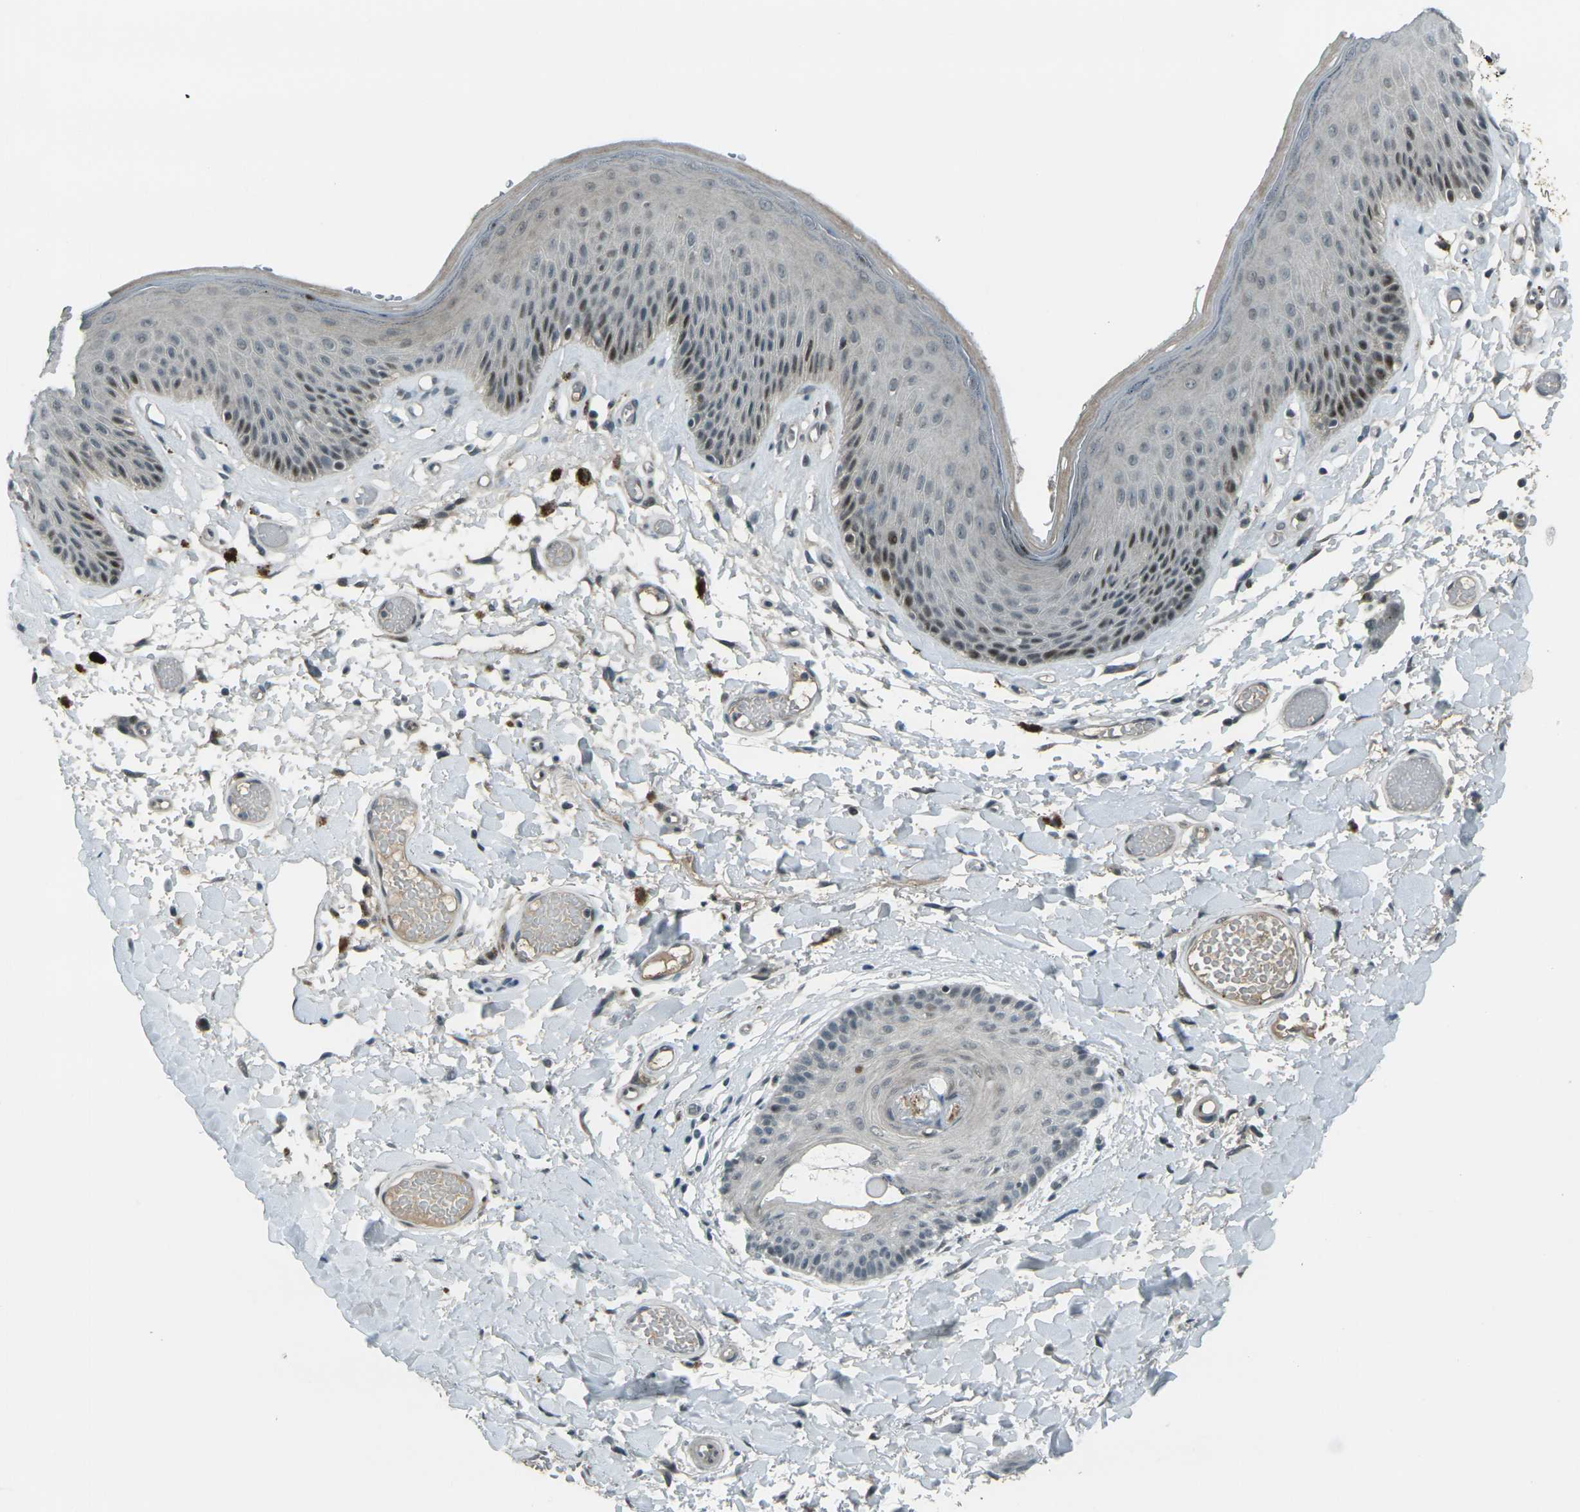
{"staining": {"intensity": "moderate", "quantity": "<25%", "location": "nuclear"}, "tissue": "skin", "cell_type": "Epidermal cells", "image_type": "normal", "snomed": [{"axis": "morphology", "description": "Normal tissue, NOS"}, {"axis": "topography", "description": "Vulva"}], "caption": "Moderate nuclear protein staining is present in approximately <25% of epidermal cells in skin. (Brightfield microscopy of DAB IHC at high magnification).", "gene": "GPR19", "patient": {"sex": "female", "age": 73}}